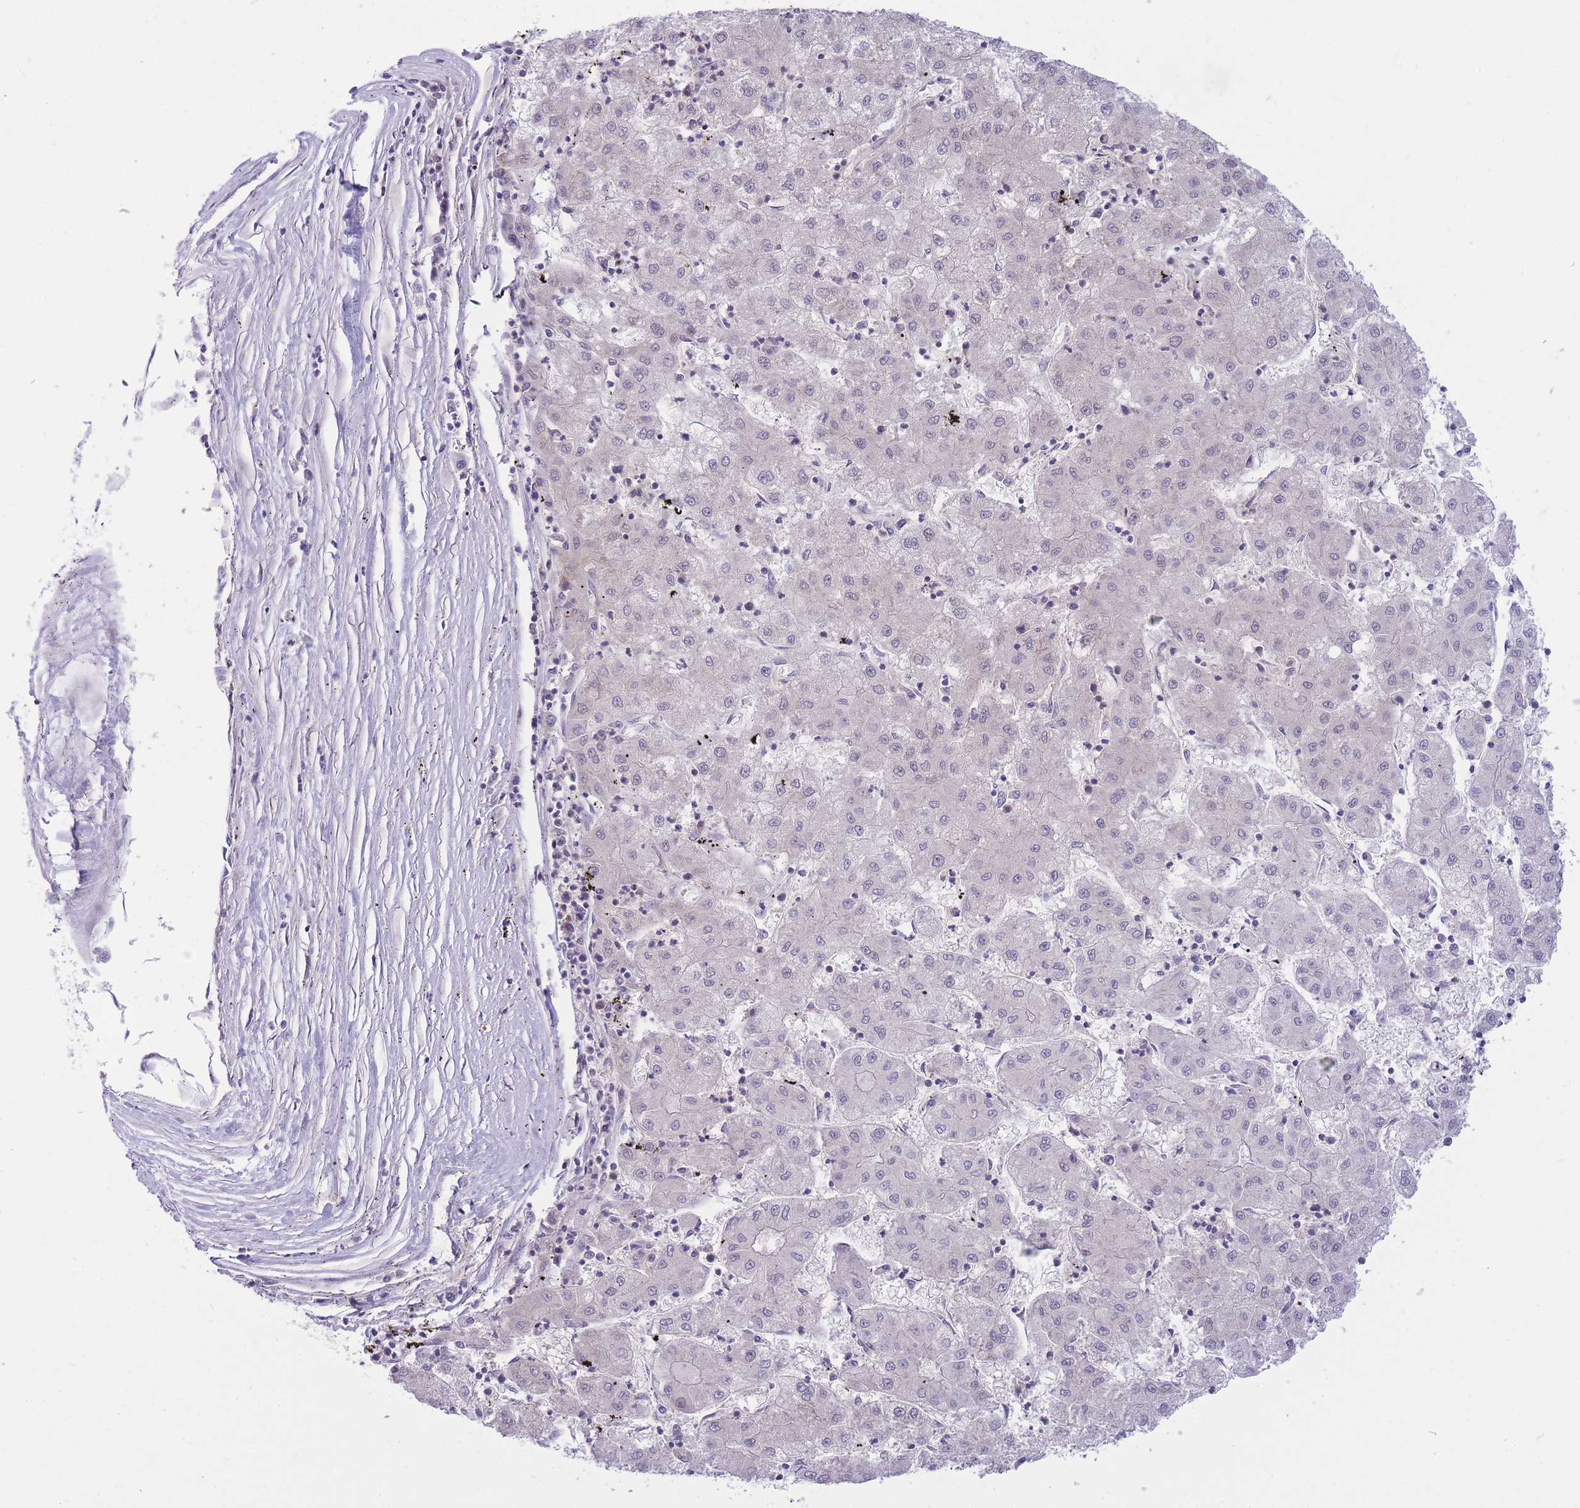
{"staining": {"intensity": "negative", "quantity": "none", "location": "none"}, "tissue": "liver cancer", "cell_type": "Tumor cells", "image_type": "cancer", "snomed": [{"axis": "morphology", "description": "Carcinoma, Hepatocellular, NOS"}, {"axis": "topography", "description": "Liver"}], "caption": "Histopathology image shows no protein staining in tumor cells of liver hepatocellular carcinoma tissue. (DAB IHC with hematoxylin counter stain).", "gene": "PFDN6", "patient": {"sex": "male", "age": 72}}